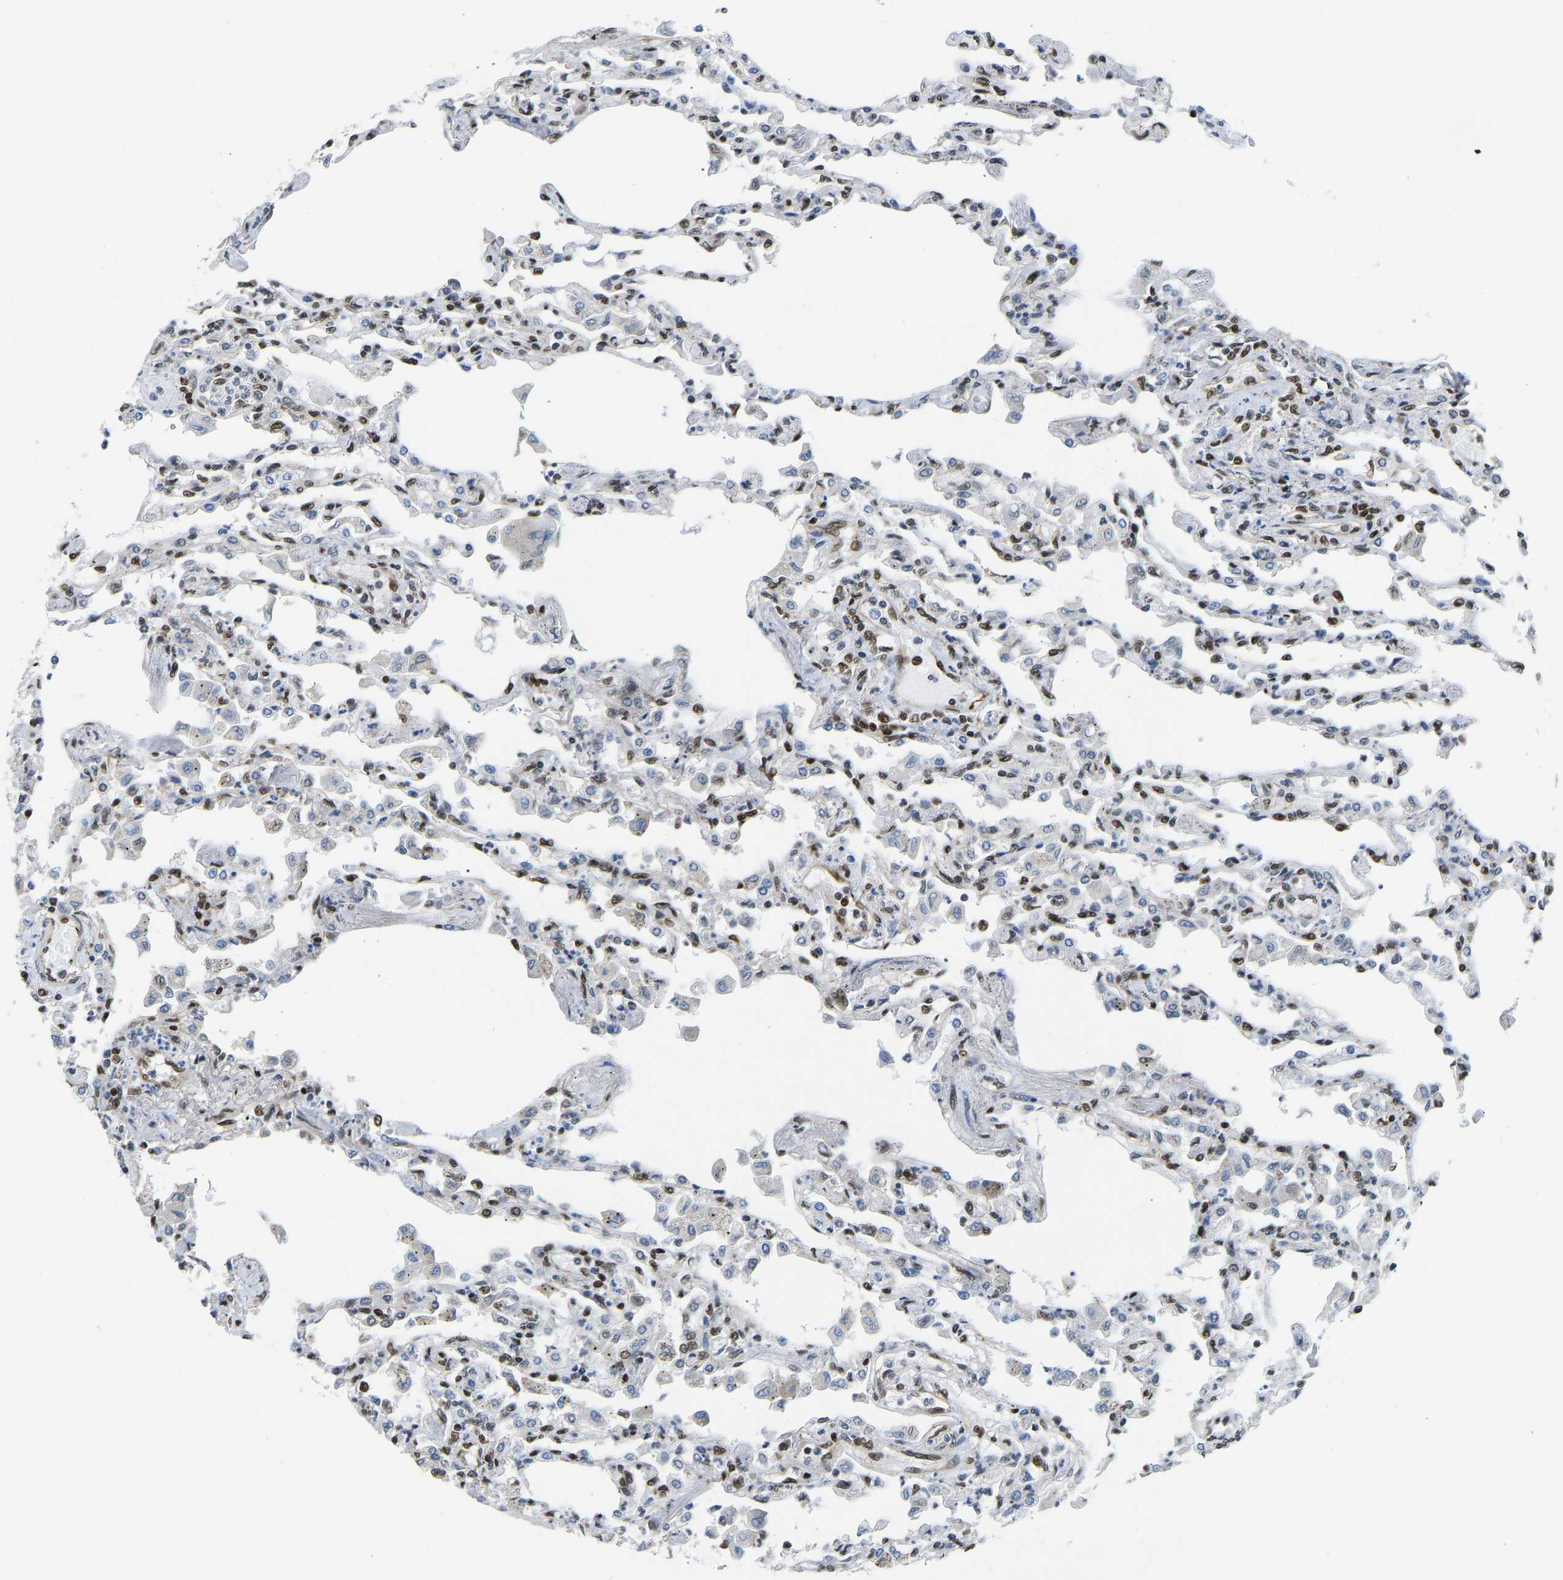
{"staining": {"intensity": "strong", "quantity": "<25%", "location": "cytoplasmic/membranous"}, "tissue": "lung", "cell_type": "Alveolar cells", "image_type": "normal", "snomed": [{"axis": "morphology", "description": "Normal tissue, NOS"}, {"axis": "topography", "description": "Bronchus"}, {"axis": "topography", "description": "Lung"}], "caption": "An immunohistochemistry (IHC) micrograph of unremarkable tissue is shown. Protein staining in brown highlights strong cytoplasmic/membranous positivity in lung within alveolar cells.", "gene": "ZSCAN20", "patient": {"sex": "female", "age": 49}}